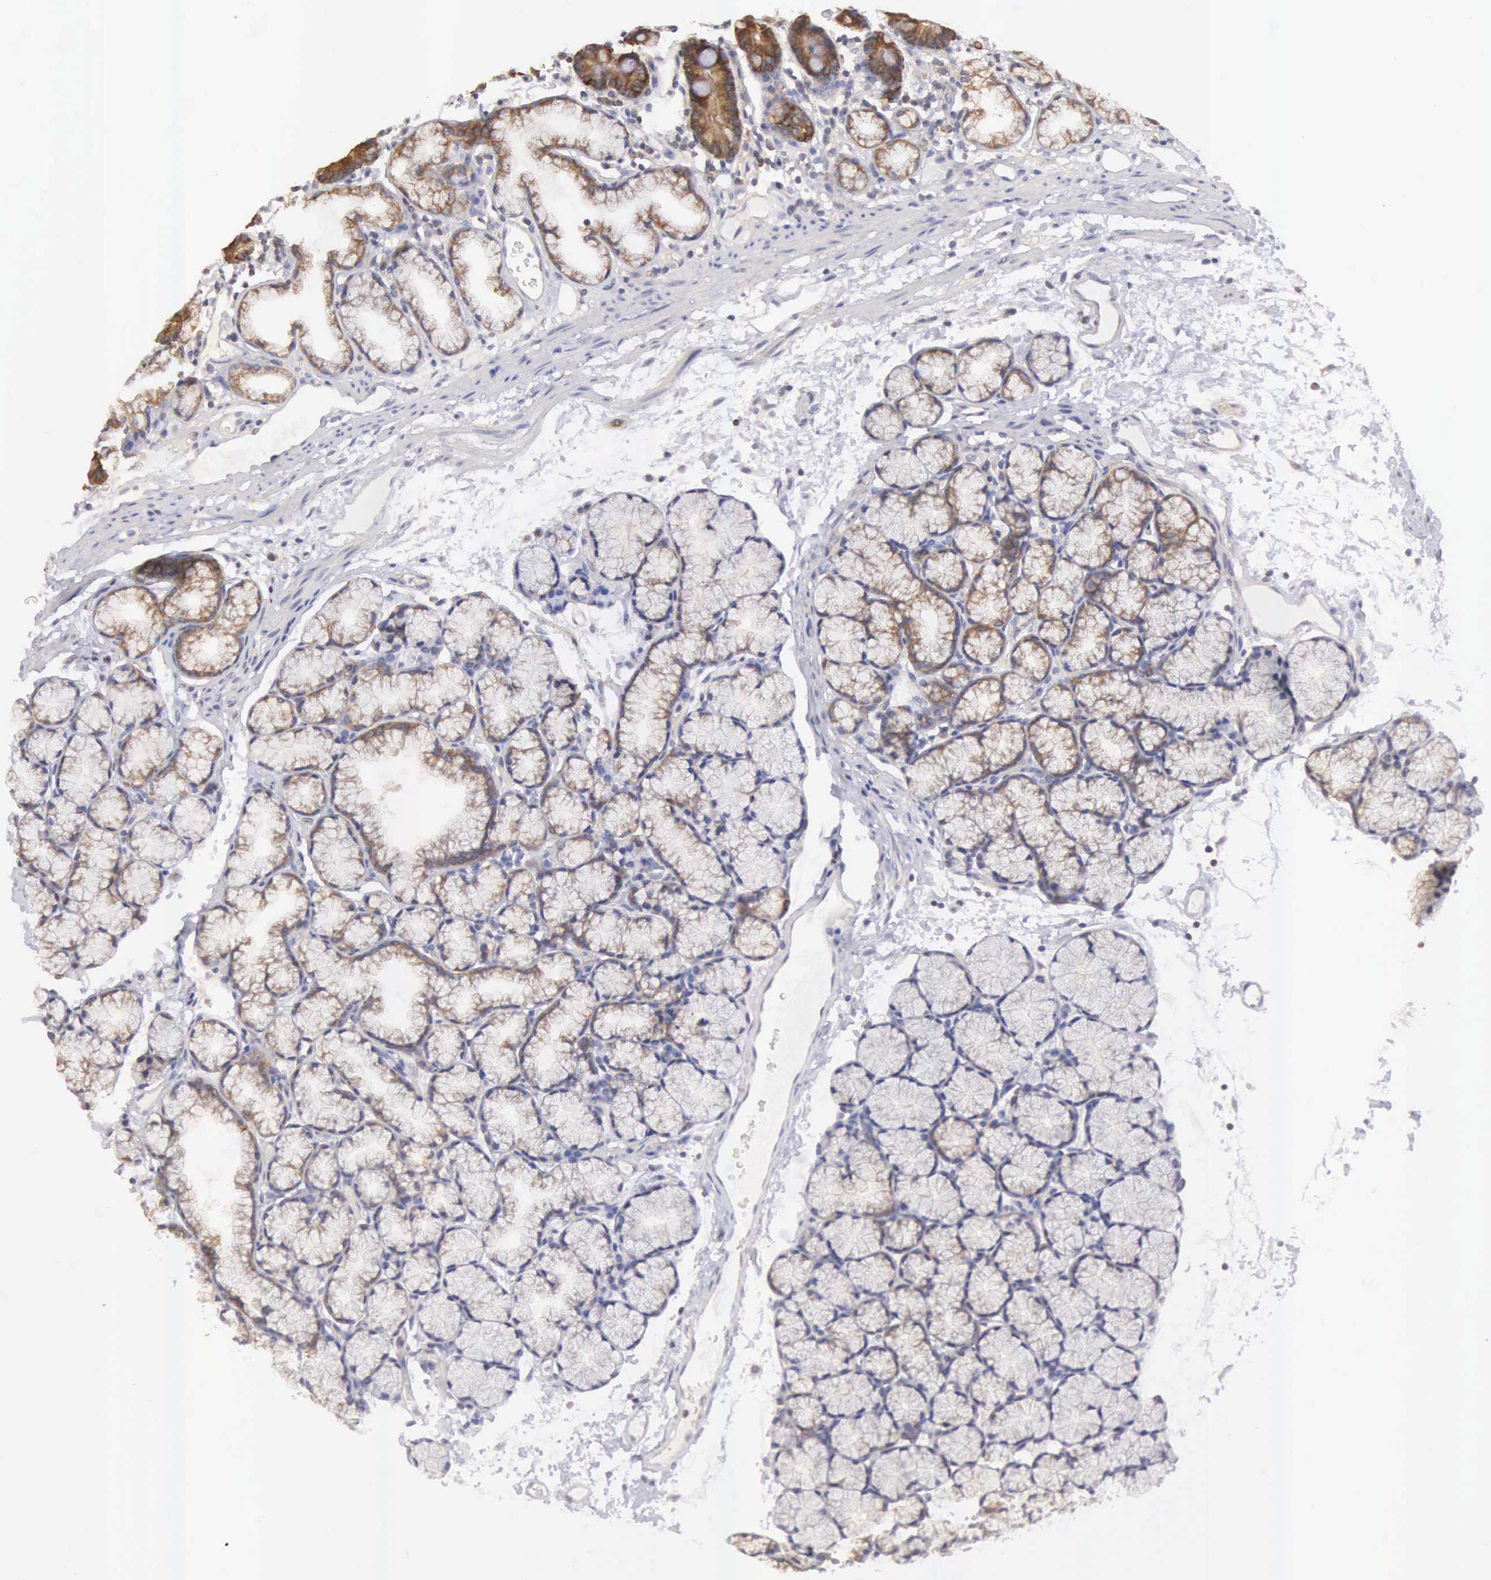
{"staining": {"intensity": "strong", "quantity": ">75%", "location": "cytoplasmic/membranous"}, "tissue": "duodenum", "cell_type": "Glandular cells", "image_type": "normal", "snomed": [{"axis": "morphology", "description": "Normal tissue, NOS"}, {"axis": "topography", "description": "Duodenum"}], "caption": "Immunohistochemical staining of normal duodenum reveals strong cytoplasmic/membranous protein staining in about >75% of glandular cells.", "gene": "TXLNG", "patient": {"sex": "female", "age": 48}}